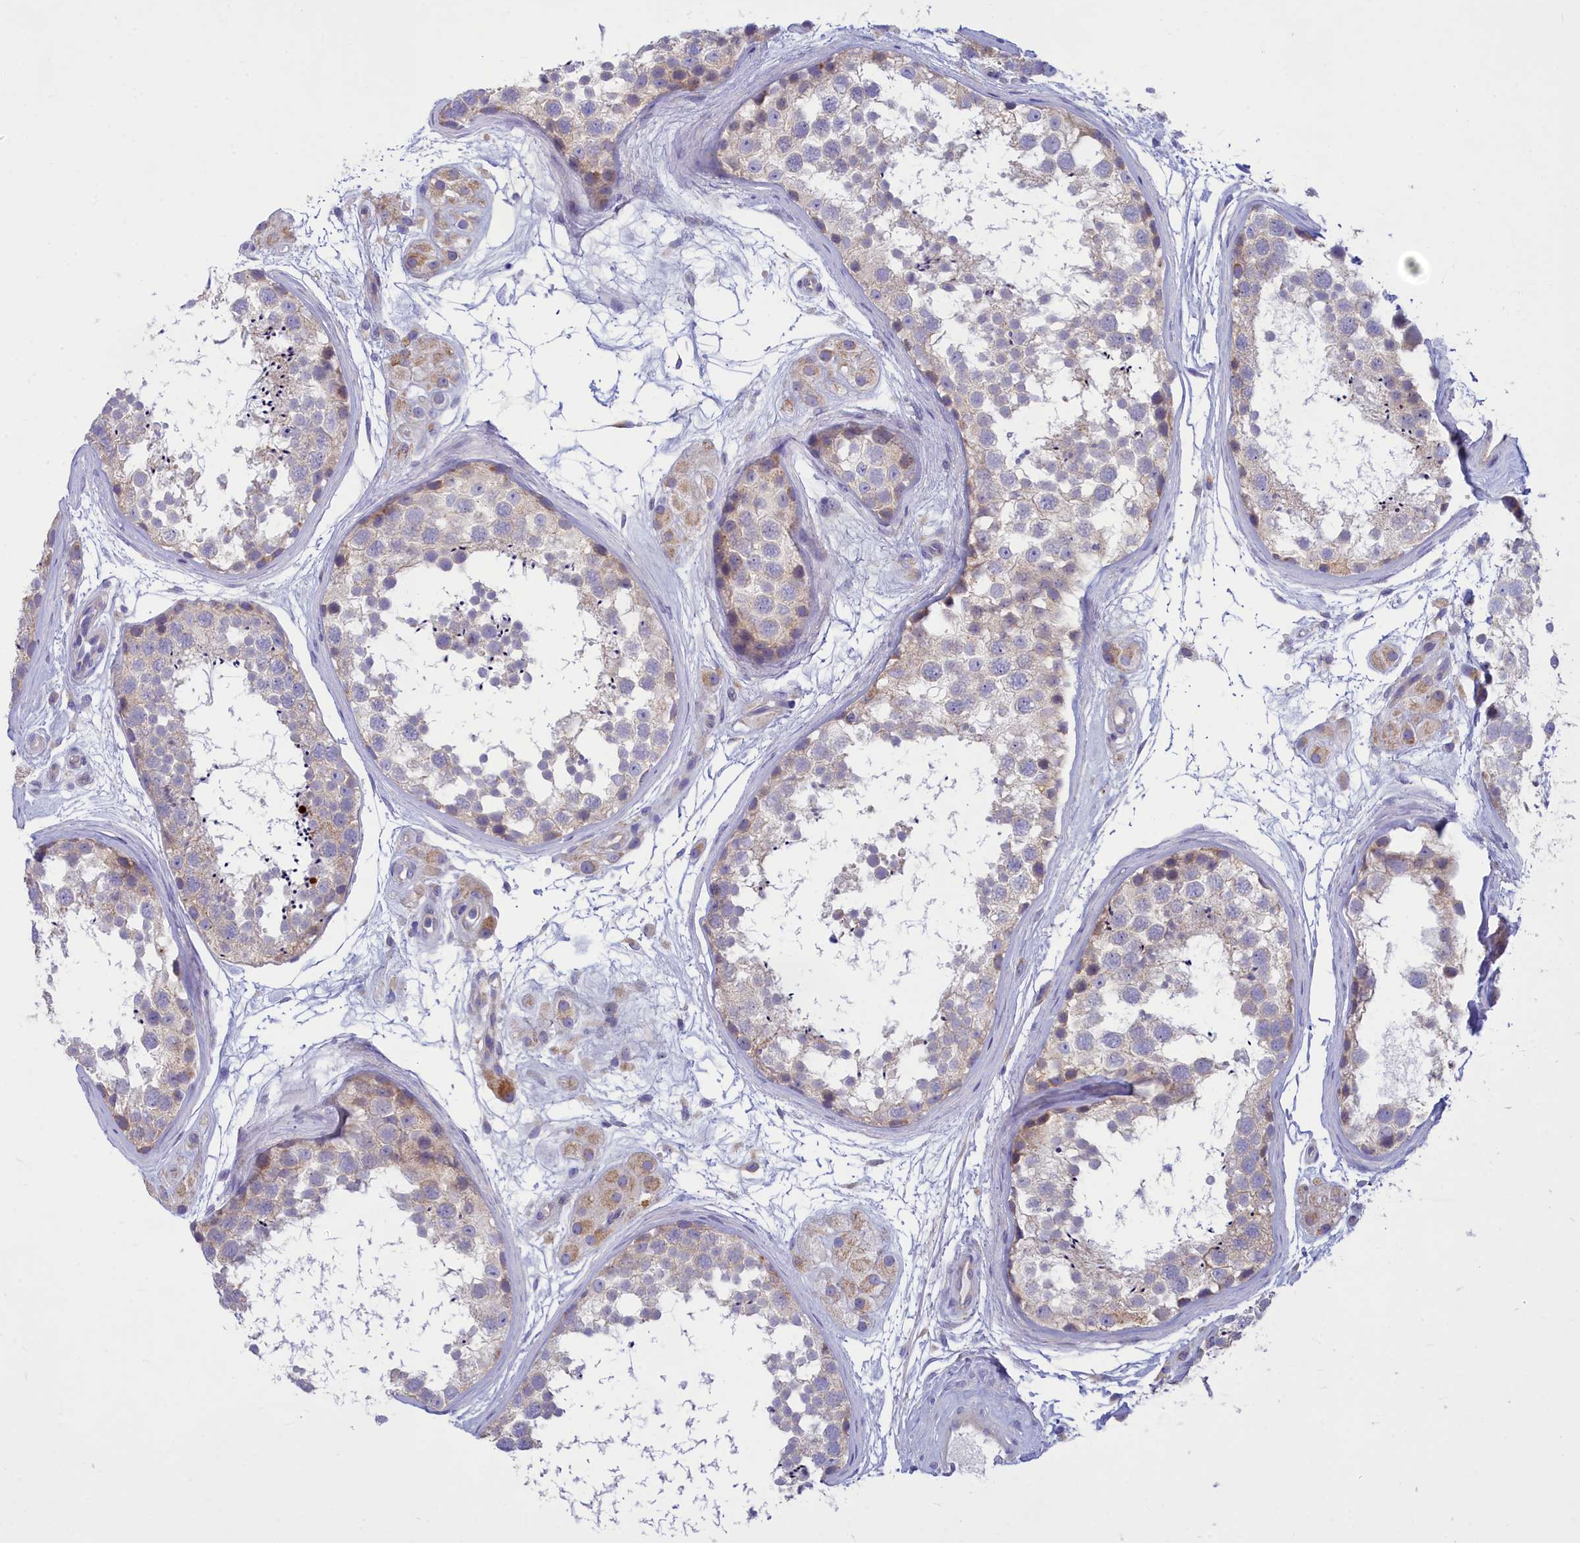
{"staining": {"intensity": "weak", "quantity": "<25%", "location": "cytoplasmic/membranous"}, "tissue": "testis", "cell_type": "Cells in seminiferous ducts", "image_type": "normal", "snomed": [{"axis": "morphology", "description": "Normal tissue, NOS"}, {"axis": "topography", "description": "Testis"}], "caption": "Immunohistochemistry (IHC) of benign testis reveals no staining in cells in seminiferous ducts.", "gene": "TMEM30B", "patient": {"sex": "male", "age": 56}}